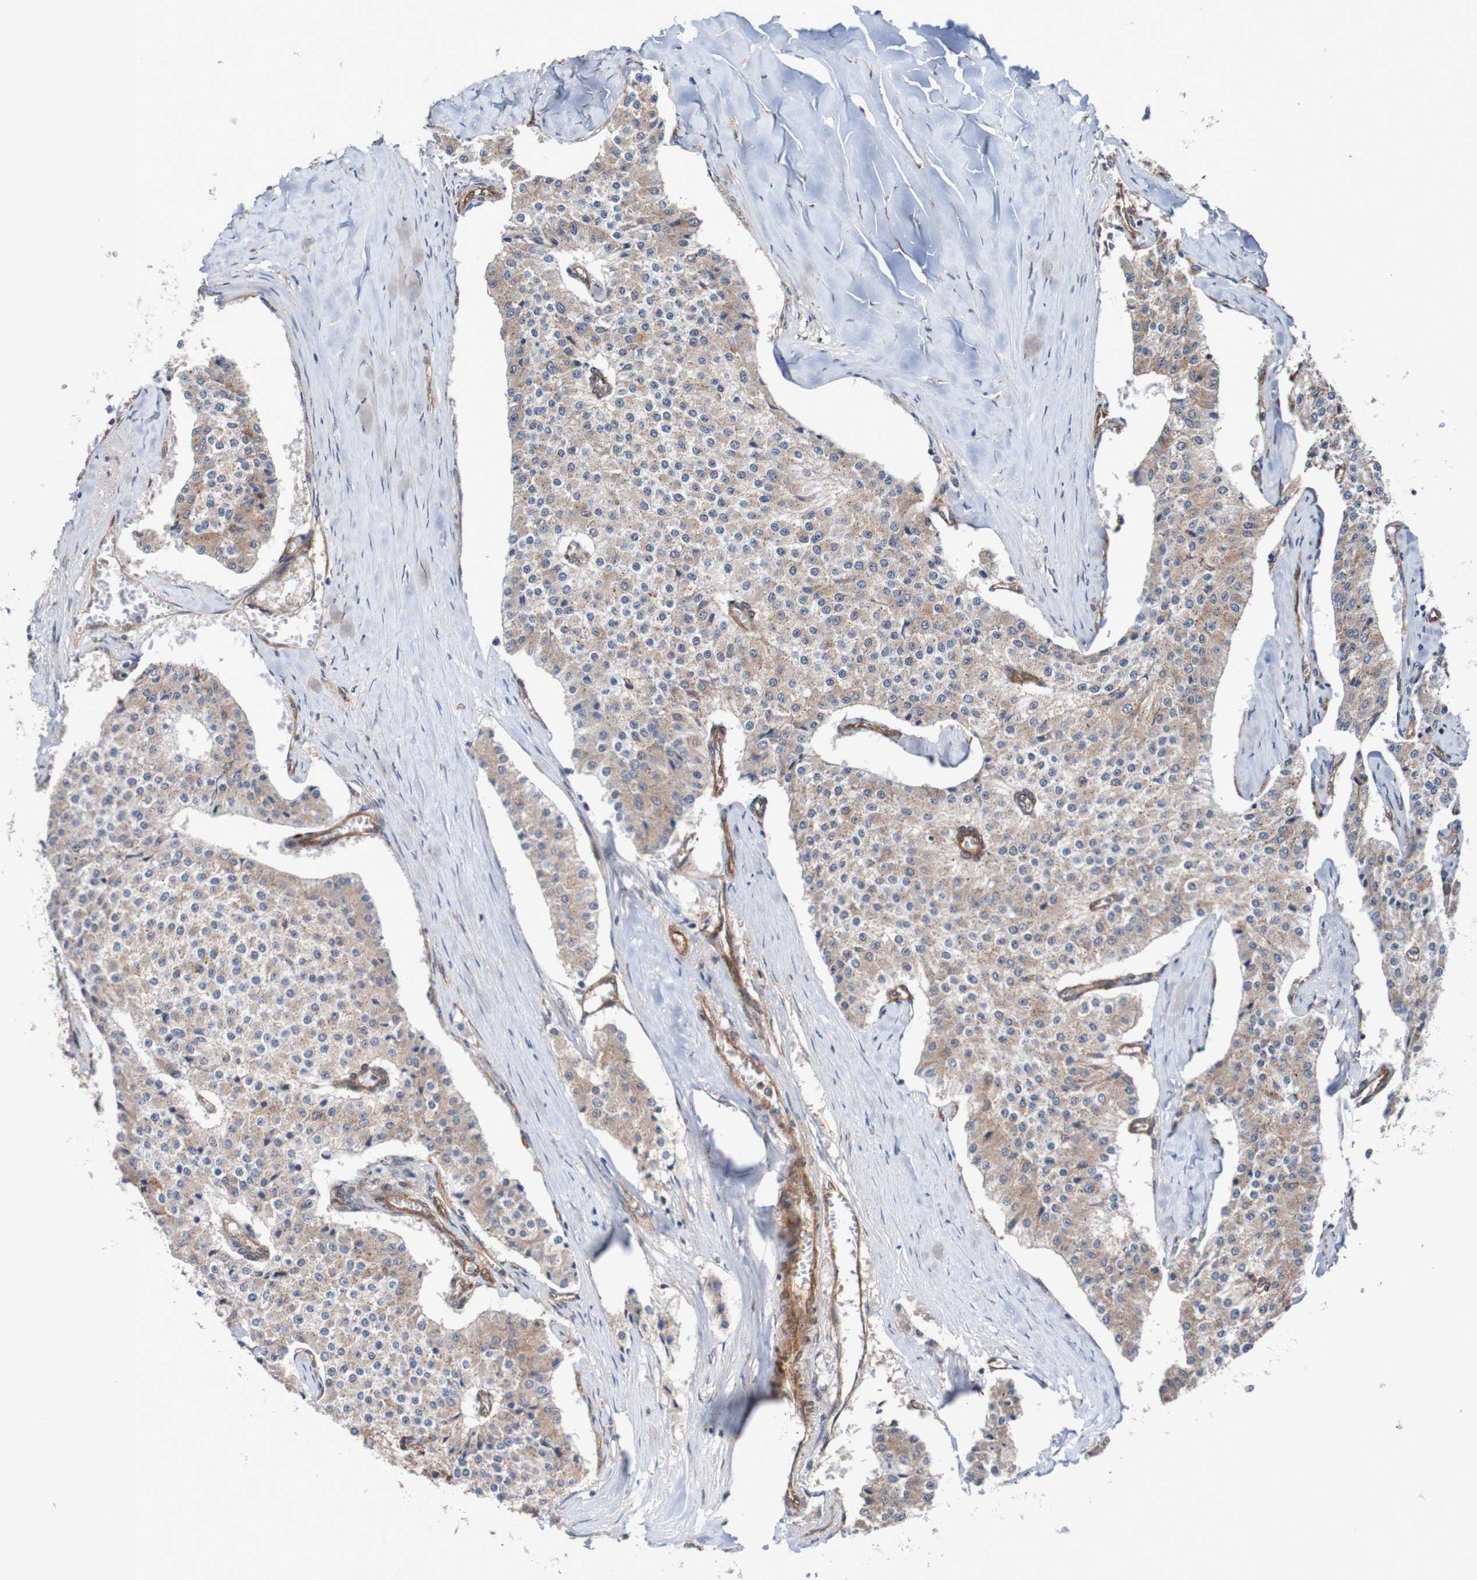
{"staining": {"intensity": "weak", "quantity": ">75%", "location": "cytoplasmic/membranous"}, "tissue": "carcinoid", "cell_type": "Tumor cells", "image_type": "cancer", "snomed": [{"axis": "morphology", "description": "Carcinoid, malignant, NOS"}, {"axis": "topography", "description": "Colon"}], "caption": "Immunohistochemical staining of carcinoid displays low levels of weak cytoplasmic/membranous protein positivity in about >75% of tumor cells.", "gene": "RIGI", "patient": {"sex": "female", "age": 52}}